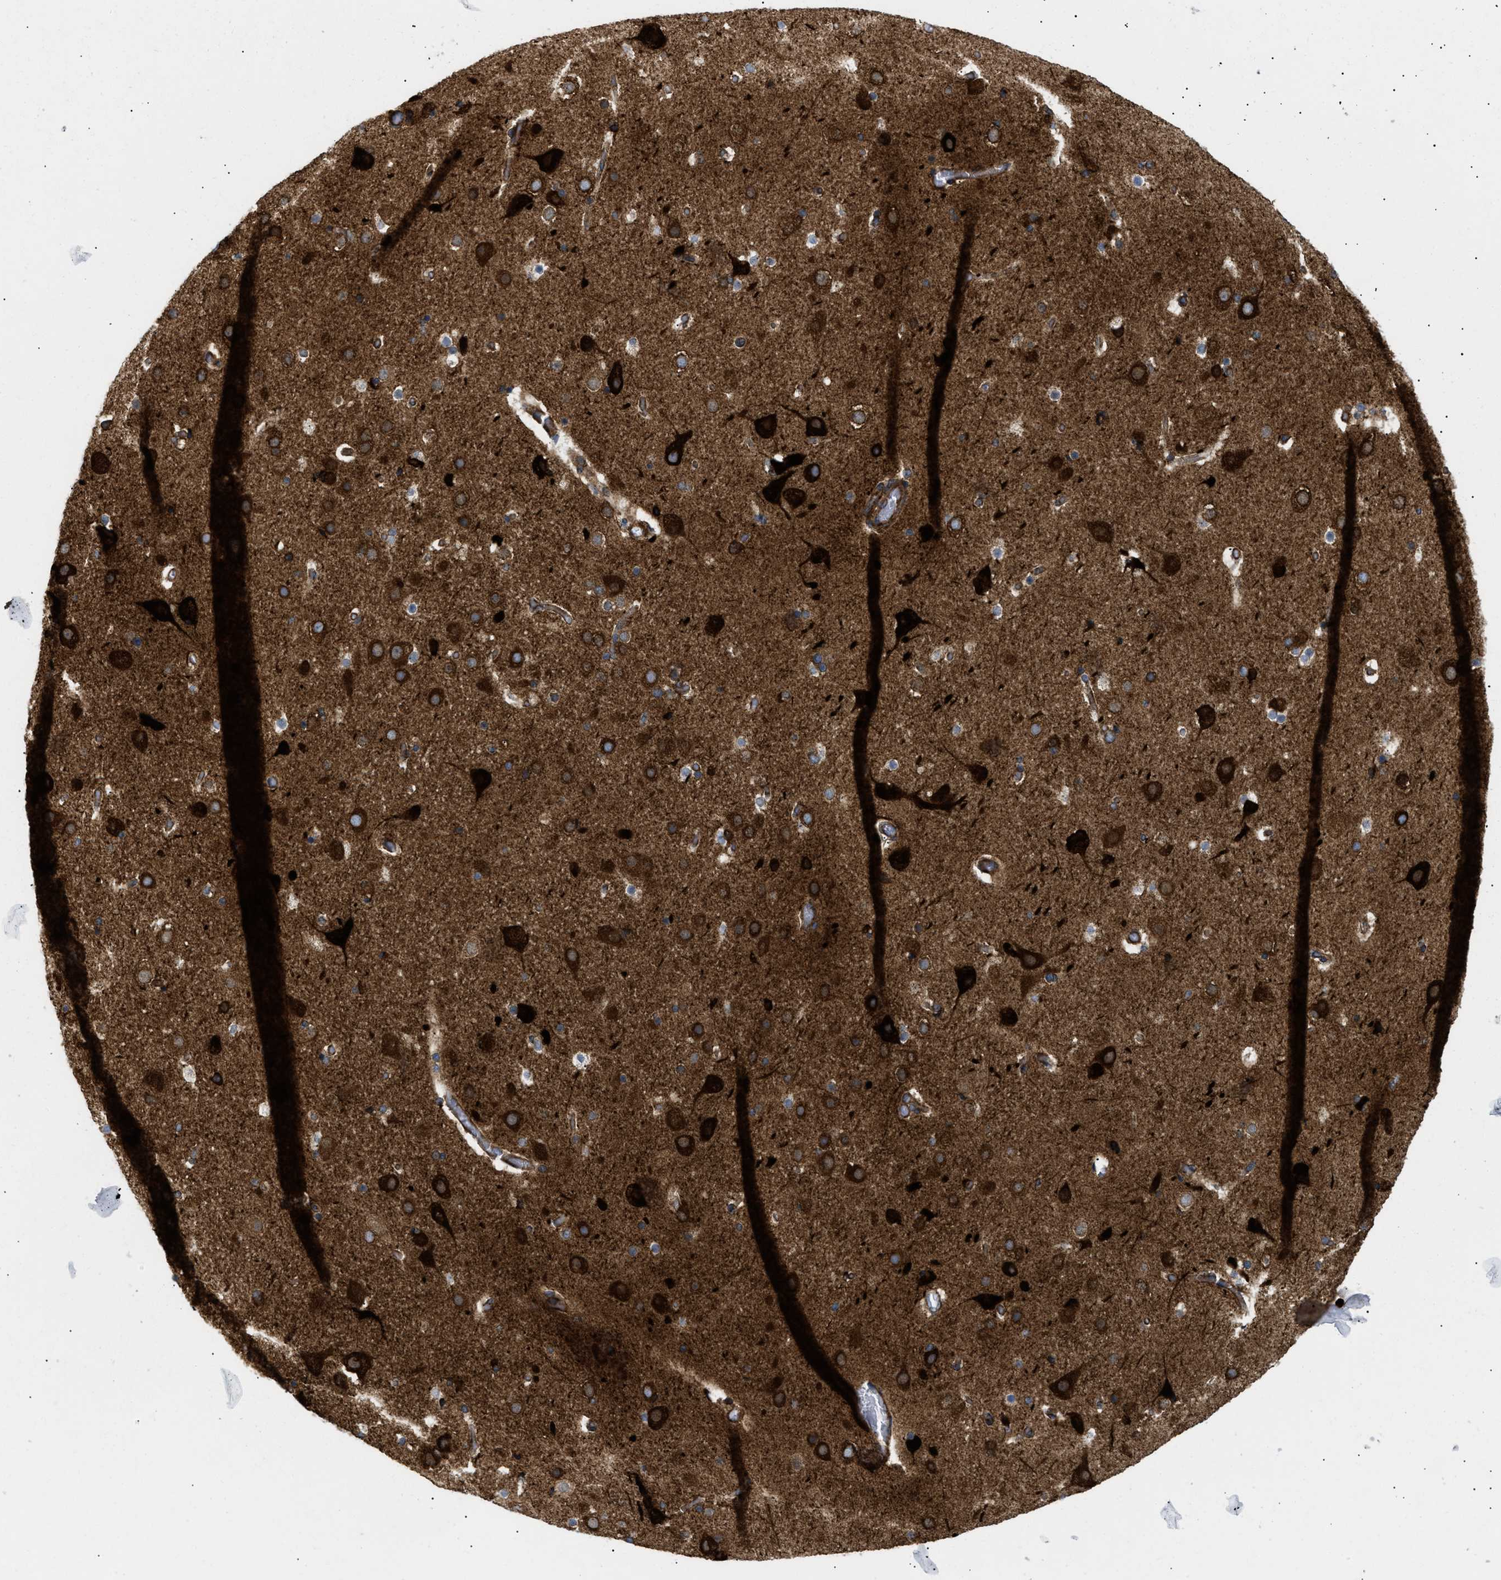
{"staining": {"intensity": "moderate", "quantity": ">75%", "location": "cytoplasmic/membranous"}, "tissue": "cerebral cortex", "cell_type": "Endothelial cells", "image_type": "normal", "snomed": [{"axis": "morphology", "description": "Normal tissue, NOS"}, {"axis": "topography", "description": "Cerebral cortex"}], "caption": "The micrograph displays a brown stain indicating the presence of a protein in the cytoplasmic/membranous of endothelial cells in cerebral cortex.", "gene": "DCTN4", "patient": {"sex": "male", "age": 57}}